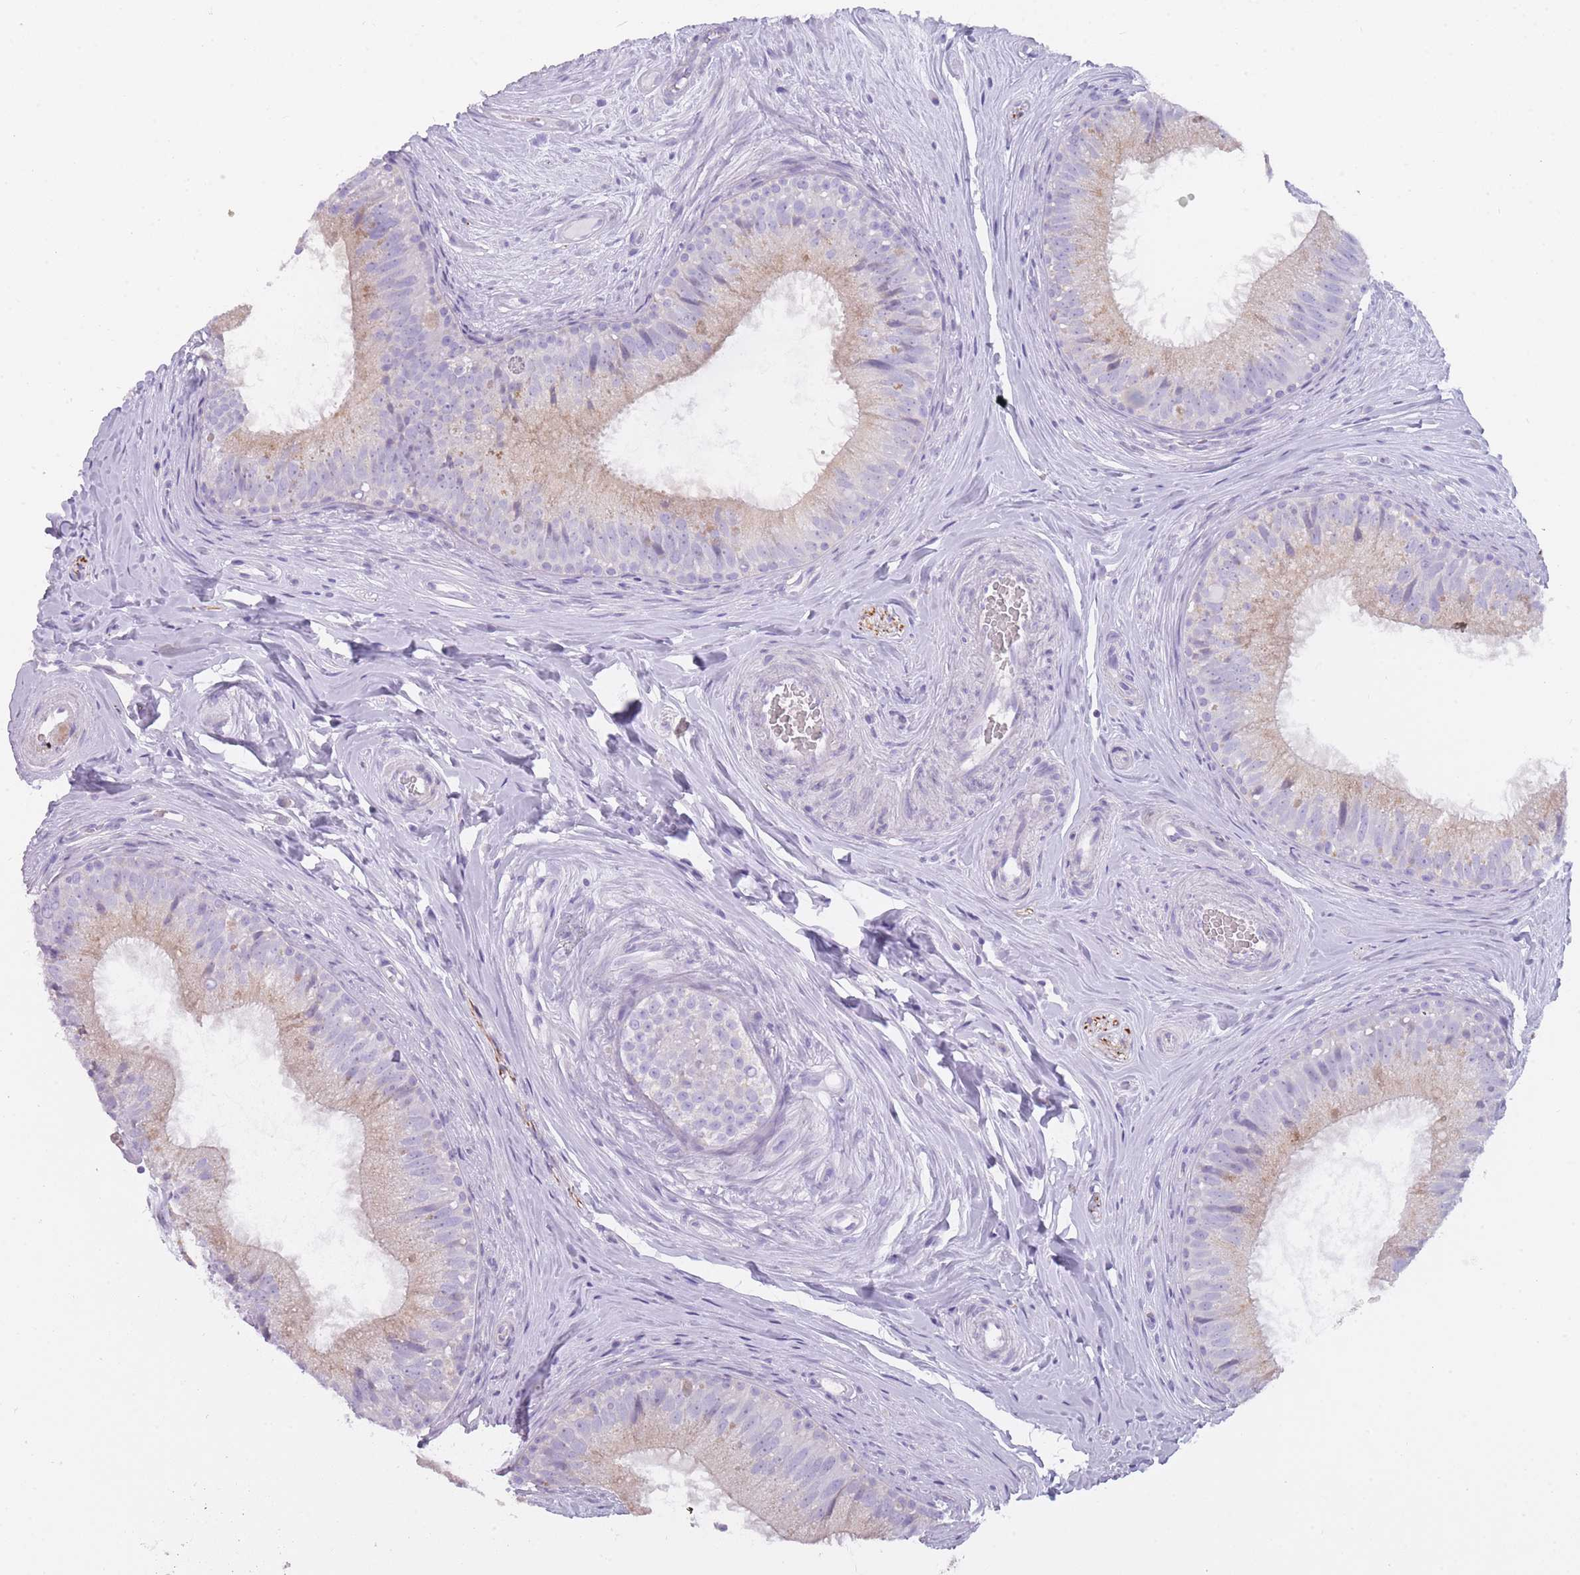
{"staining": {"intensity": "weak", "quantity": "<25%", "location": "cytoplasmic/membranous"}, "tissue": "epididymis", "cell_type": "Glandular cells", "image_type": "normal", "snomed": [{"axis": "morphology", "description": "Normal tissue, NOS"}, {"axis": "topography", "description": "Epididymis"}], "caption": "Immunohistochemistry image of normal human epididymis stained for a protein (brown), which shows no staining in glandular cells.", "gene": "CR1L", "patient": {"sex": "male", "age": 34}}